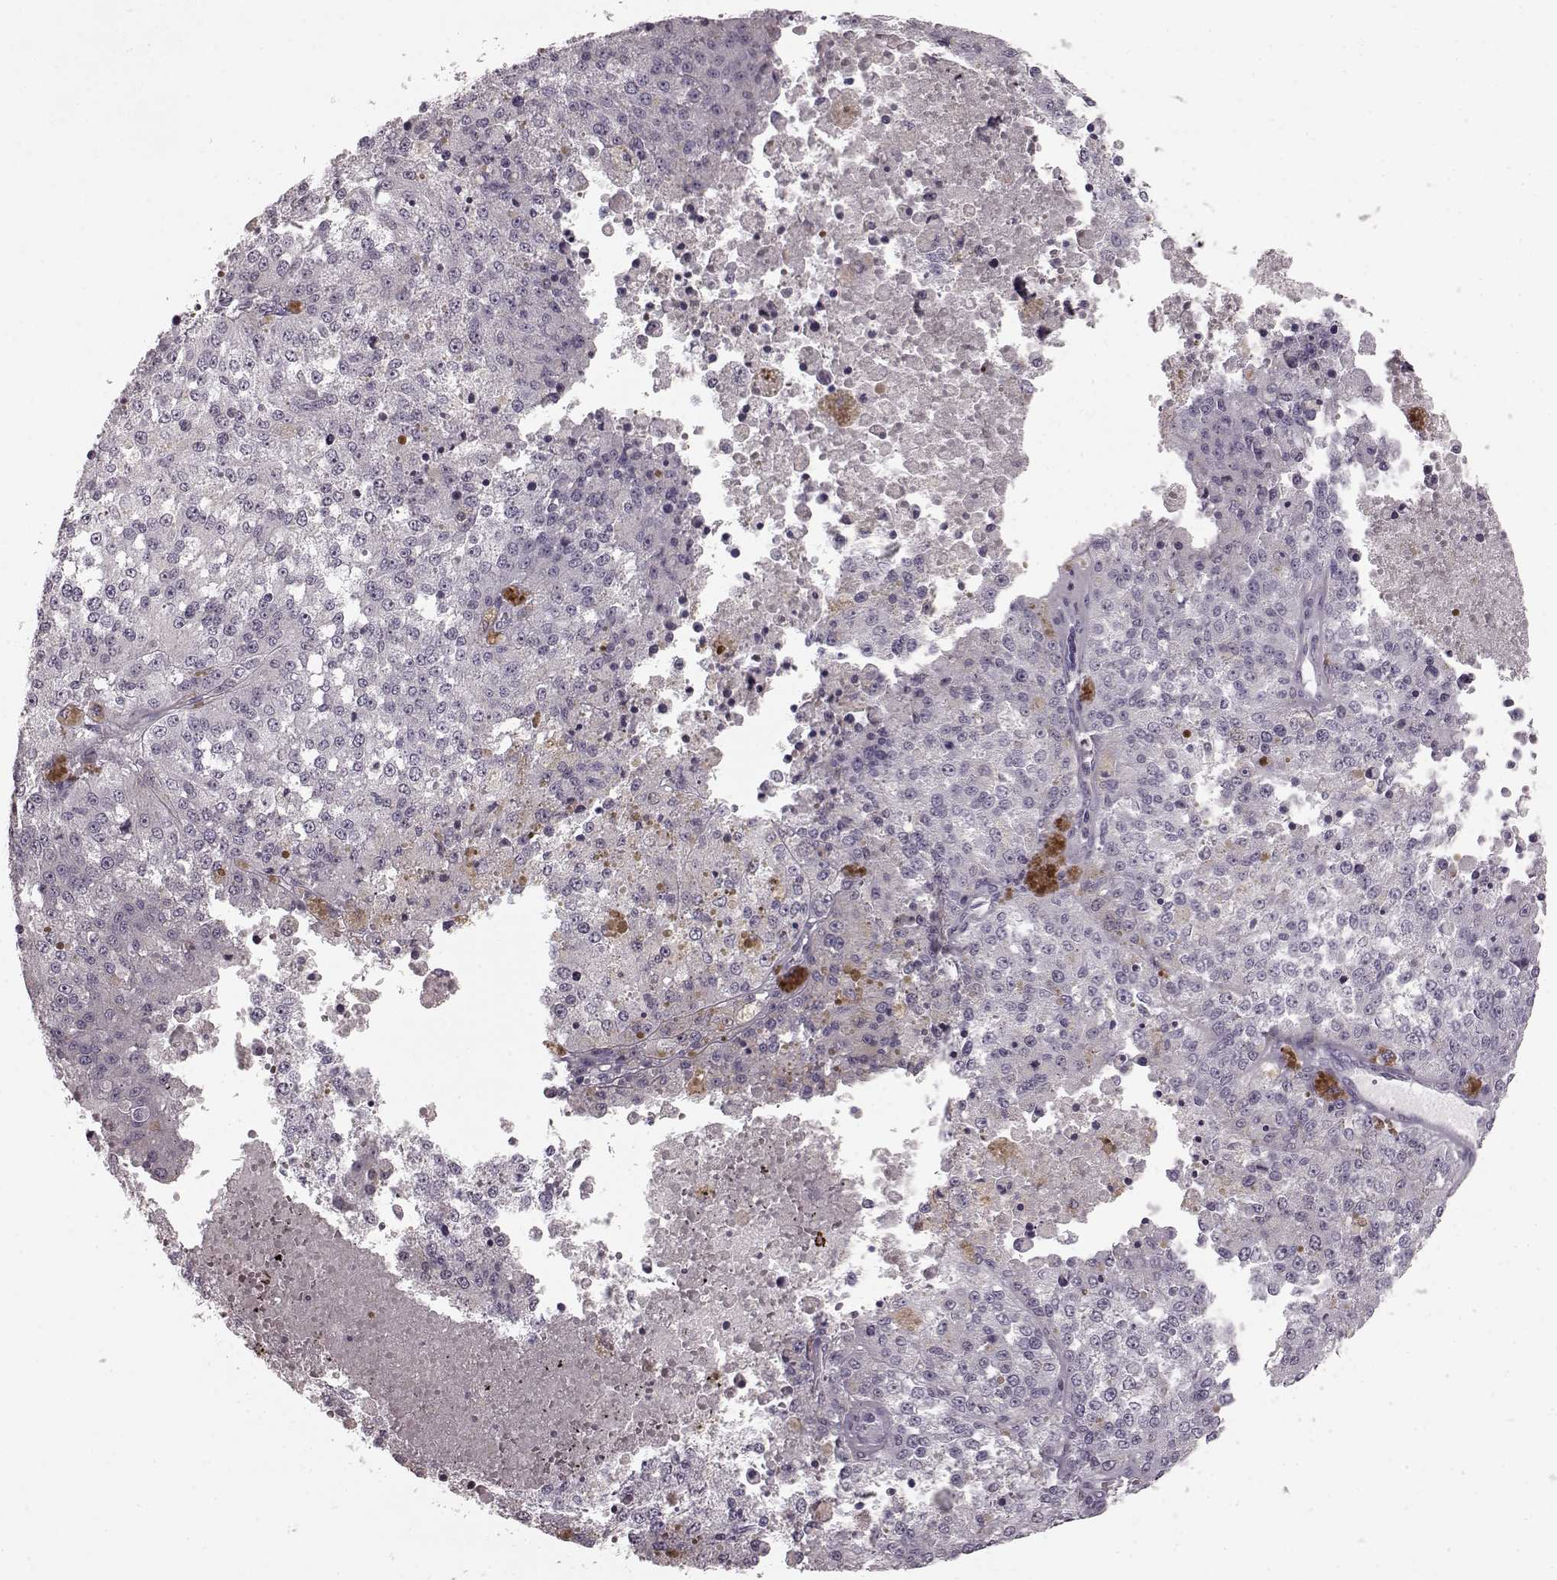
{"staining": {"intensity": "negative", "quantity": "none", "location": "none"}, "tissue": "melanoma", "cell_type": "Tumor cells", "image_type": "cancer", "snomed": [{"axis": "morphology", "description": "Malignant melanoma, Metastatic site"}, {"axis": "topography", "description": "Lymph node"}], "caption": "There is no significant staining in tumor cells of melanoma.", "gene": "CST7", "patient": {"sex": "female", "age": 64}}